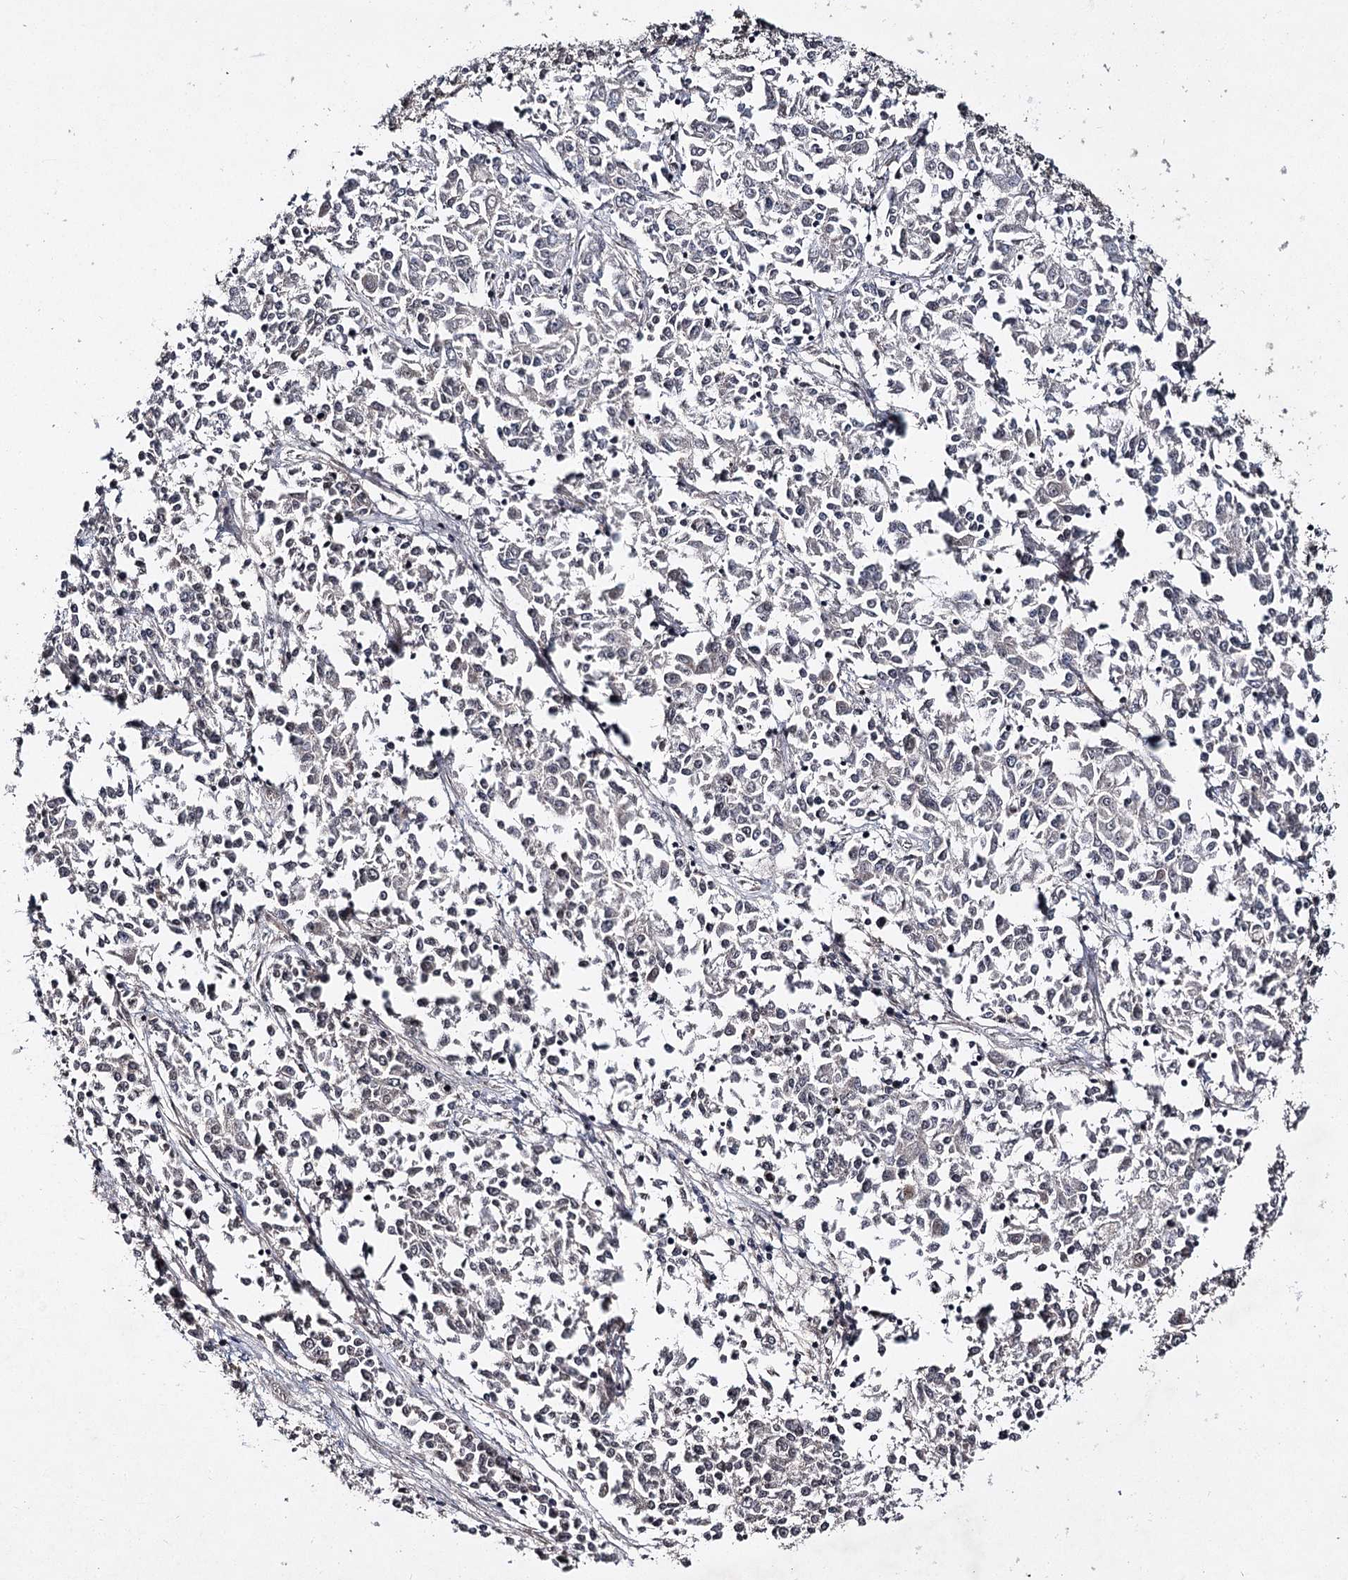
{"staining": {"intensity": "negative", "quantity": "none", "location": "none"}, "tissue": "endometrial cancer", "cell_type": "Tumor cells", "image_type": "cancer", "snomed": [{"axis": "morphology", "description": "Adenocarcinoma, NOS"}, {"axis": "topography", "description": "Endometrium"}], "caption": "Adenocarcinoma (endometrial) was stained to show a protein in brown. There is no significant positivity in tumor cells.", "gene": "DCUN1D4", "patient": {"sex": "female", "age": 50}}